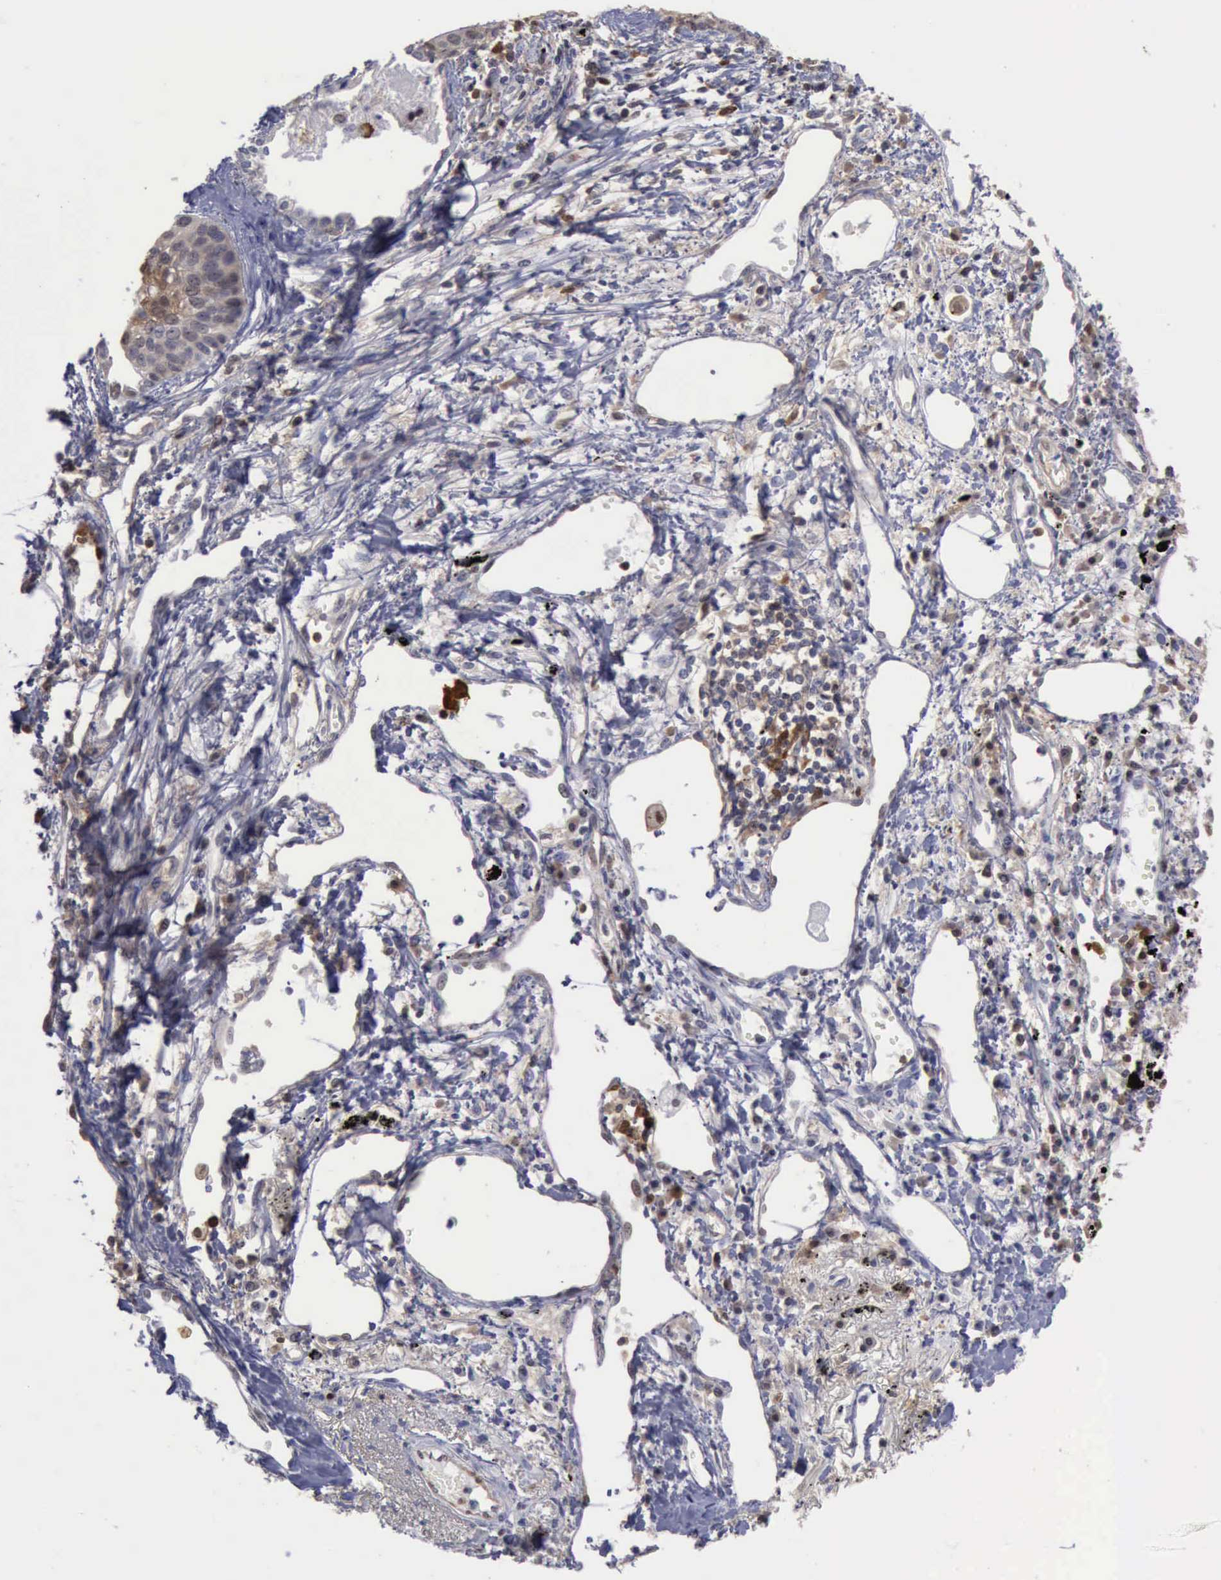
{"staining": {"intensity": "weak", "quantity": "<25%", "location": "cytoplasmic/membranous,nuclear"}, "tissue": "lung cancer", "cell_type": "Tumor cells", "image_type": "cancer", "snomed": [{"axis": "morphology", "description": "Squamous cell carcinoma, NOS"}, {"axis": "topography", "description": "Lung"}], "caption": "An immunohistochemistry micrograph of lung squamous cell carcinoma is shown. There is no staining in tumor cells of lung squamous cell carcinoma.", "gene": "STAT1", "patient": {"sex": "male", "age": 71}}